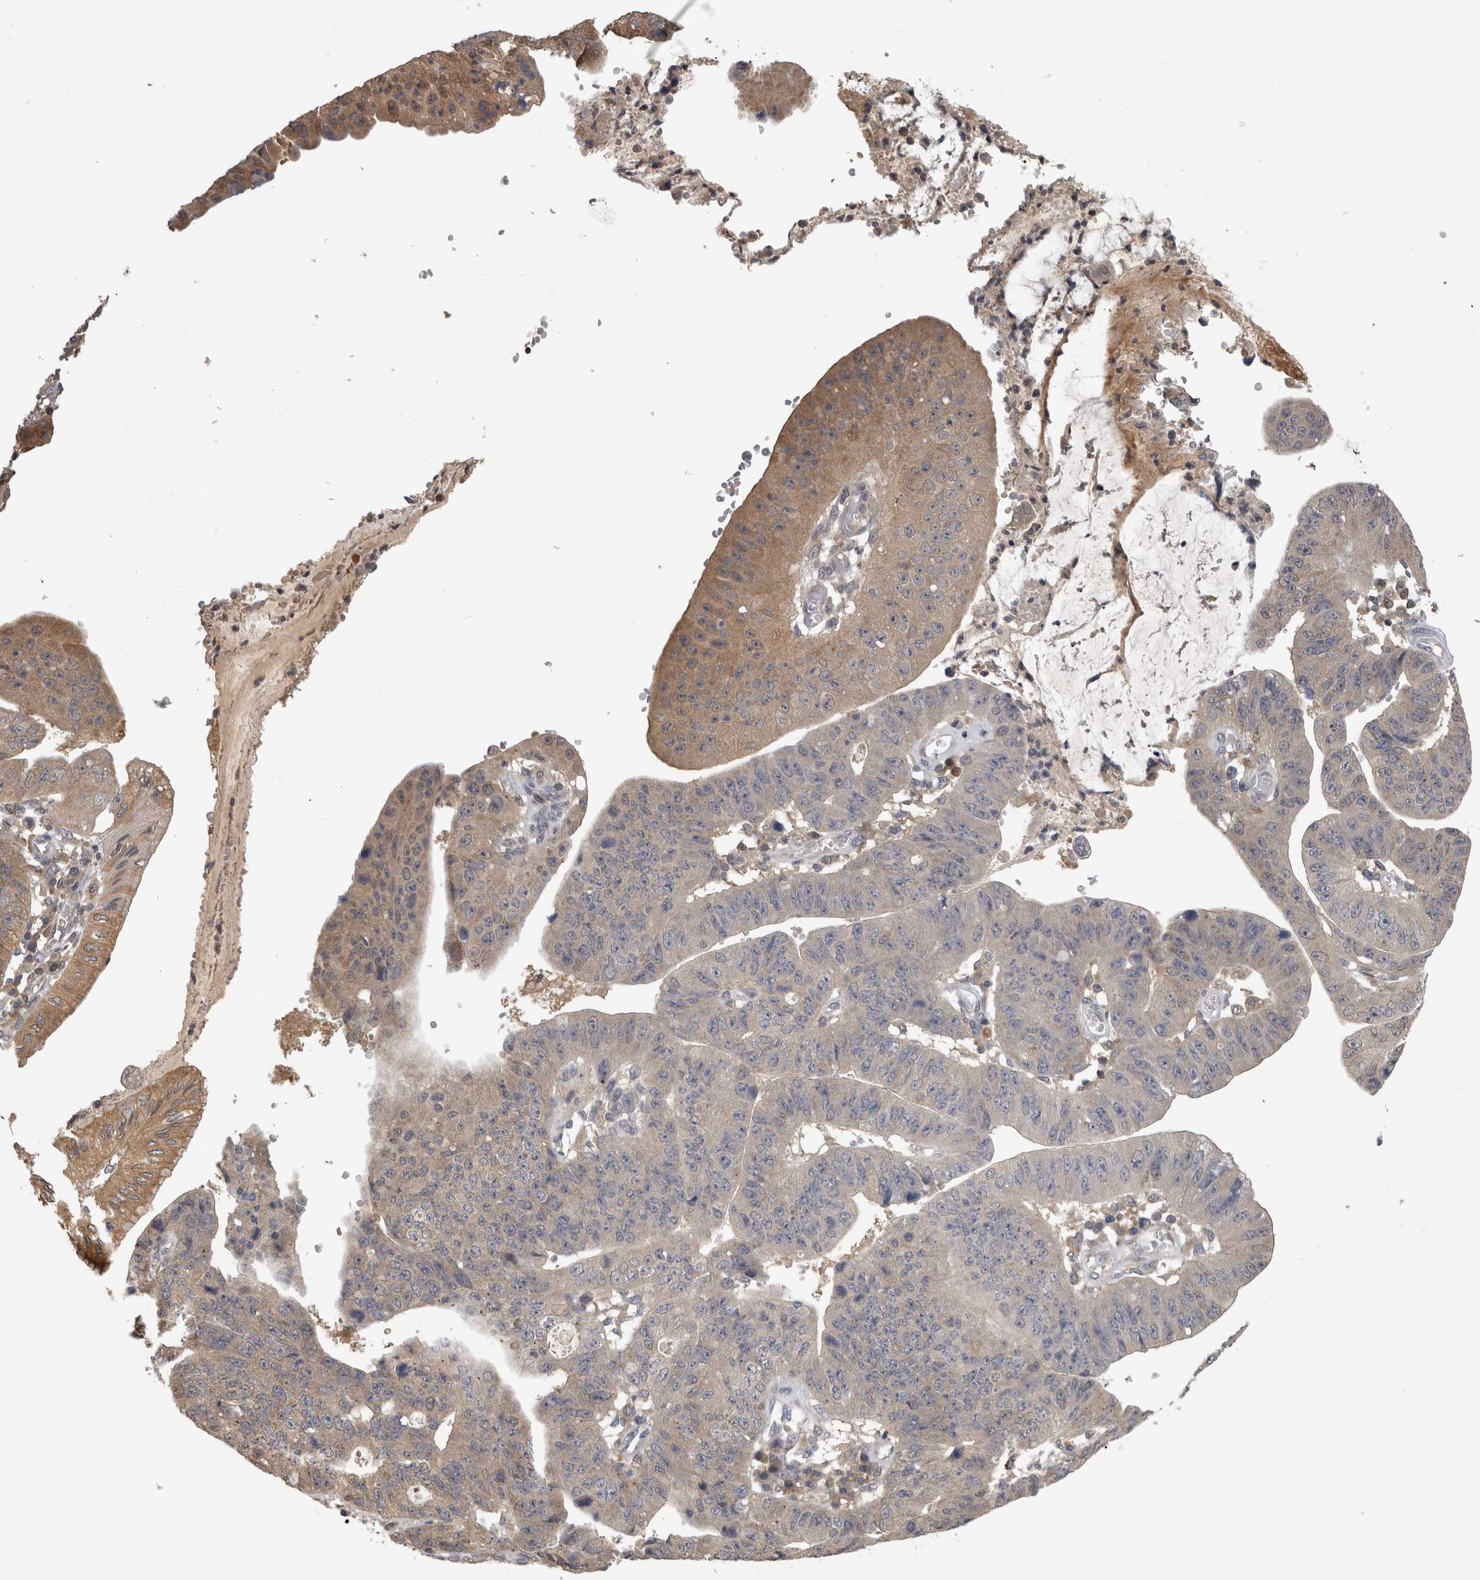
{"staining": {"intensity": "weak", "quantity": "25%-75%", "location": "cytoplasmic/membranous"}, "tissue": "stomach cancer", "cell_type": "Tumor cells", "image_type": "cancer", "snomed": [{"axis": "morphology", "description": "Adenocarcinoma, NOS"}, {"axis": "topography", "description": "Stomach"}], "caption": "Immunohistochemical staining of human stomach cancer shows low levels of weak cytoplasmic/membranous protein expression in approximately 25%-75% of tumor cells.", "gene": "APRT", "patient": {"sex": "male", "age": 59}}